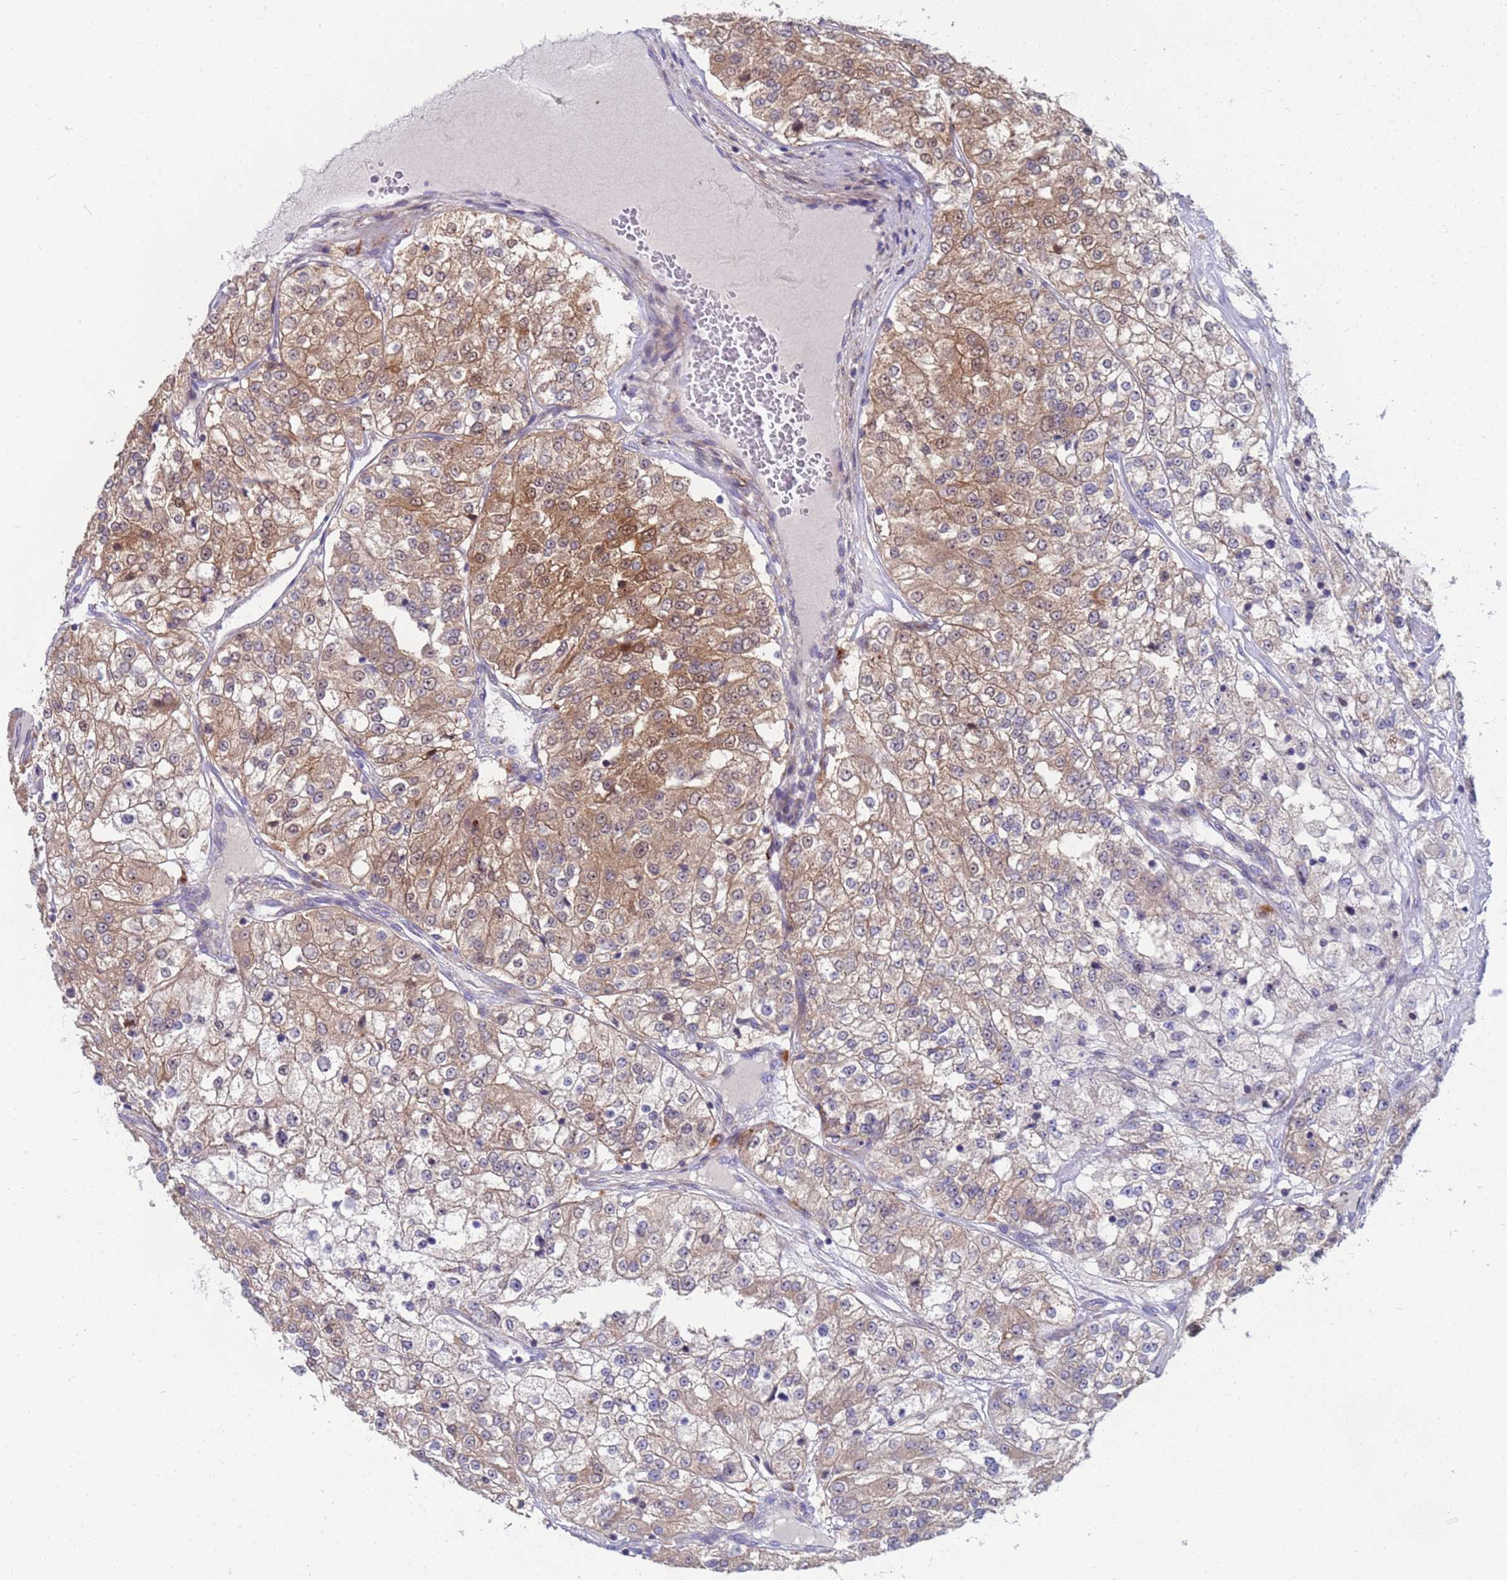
{"staining": {"intensity": "moderate", "quantity": "25%-75%", "location": "cytoplasmic/membranous,nuclear"}, "tissue": "renal cancer", "cell_type": "Tumor cells", "image_type": "cancer", "snomed": [{"axis": "morphology", "description": "Adenocarcinoma, NOS"}, {"axis": "topography", "description": "Kidney"}], "caption": "Moderate cytoplasmic/membranous and nuclear staining for a protein is seen in approximately 25%-75% of tumor cells of renal cancer using immunohistochemistry (IHC).", "gene": "ENOSF1", "patient": {"sex": "female", "age": 63}}